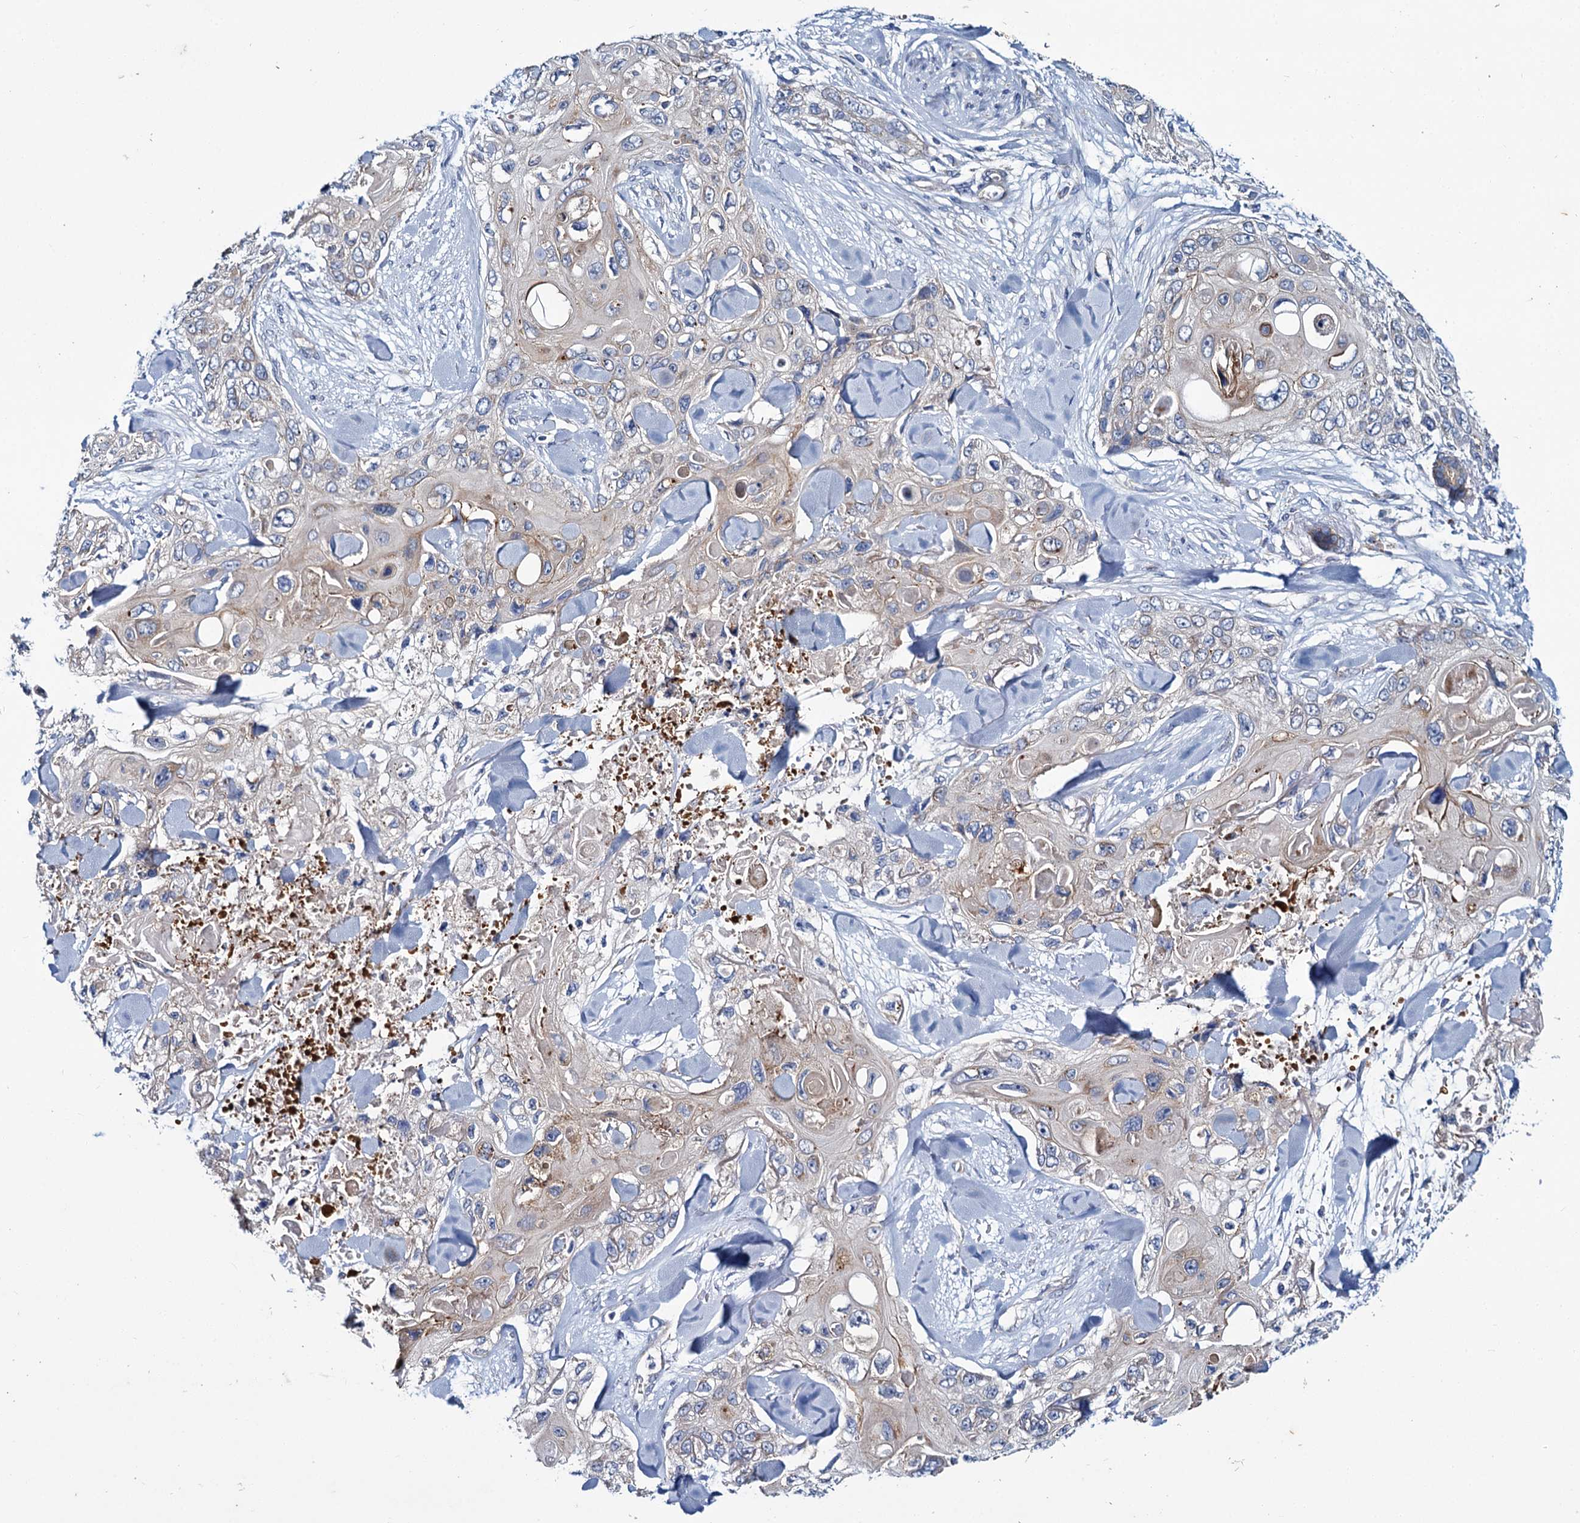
{"staining": {"intensity": "weak", "quantity": "<25%", "location": "cytoplasmic/membranous"}, "tissue": "skin cancer", "cell_type": "Tumor cells", "image_type": "cancer", "snomed": [{"axis": "morphology", "description": "Normal tissue, NOS"}, {"axis": "morphology", "description": "Squamous cell carcinoma, NOS"}, {"axis": "topography", "description": "Skin"}], "caption": "This is a histopathology image of immunohistochemistry (IHC) staining of skin squamous cell carcinoma, which shows no expression in tumor cells.", "gene": "CEP295", "patient": {"sex": "male", "age": 72}}